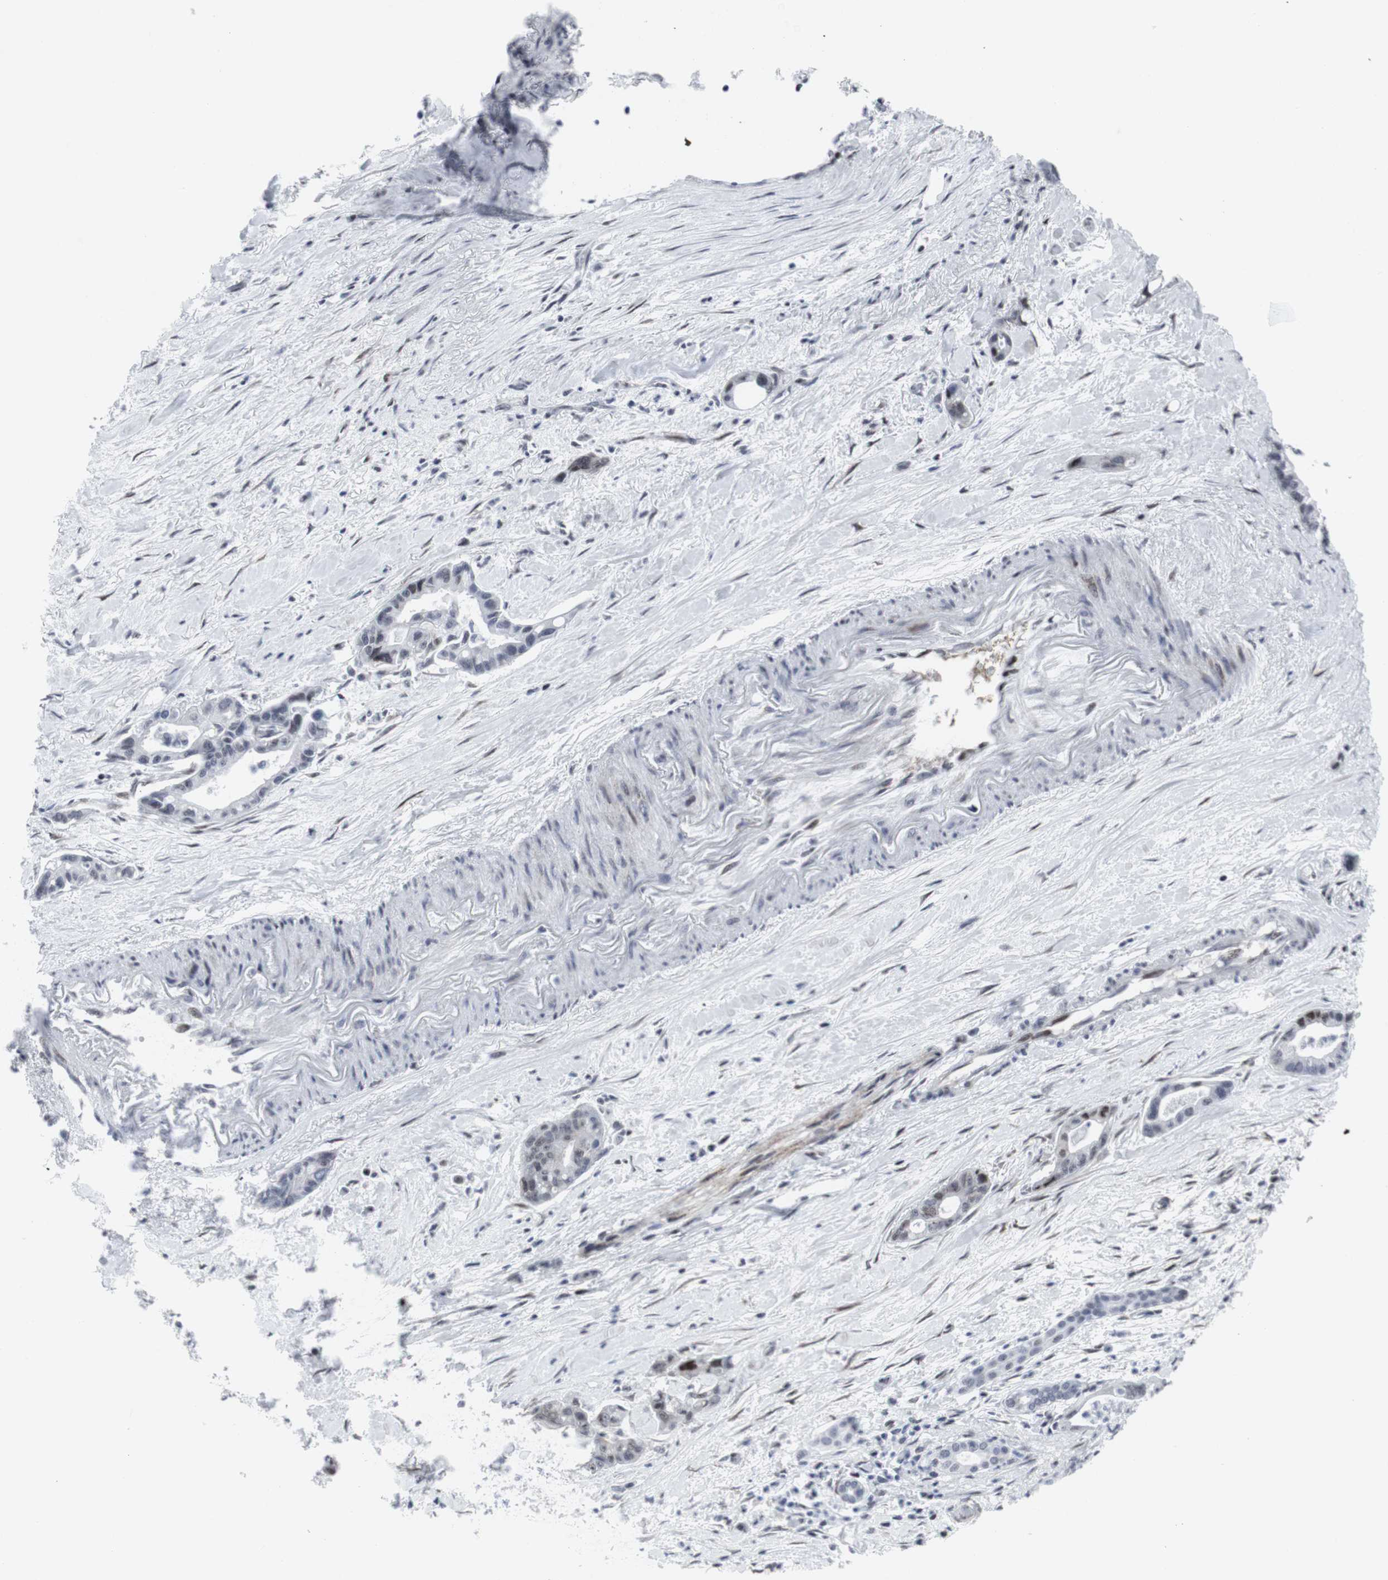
{"staining": {"intensity": "weak", "quantity": "<25%", "location": "nuclear"}, "tissue": "pancreatic cancer", "cell_type": "Tumor cells", "image_type": "cancer", "snomed": [{"axis": "morphology", "description": "Adenocarcinoma, NOS"}, {"axis": "topography", "description": "Pancreas"}], "caption": "Immunohistochemistry of pancreatic adenocarcinoma exhibits no staining in tumor cells.", "gene": "MLH1", "patient": {"sex": "male", "age": 70}}